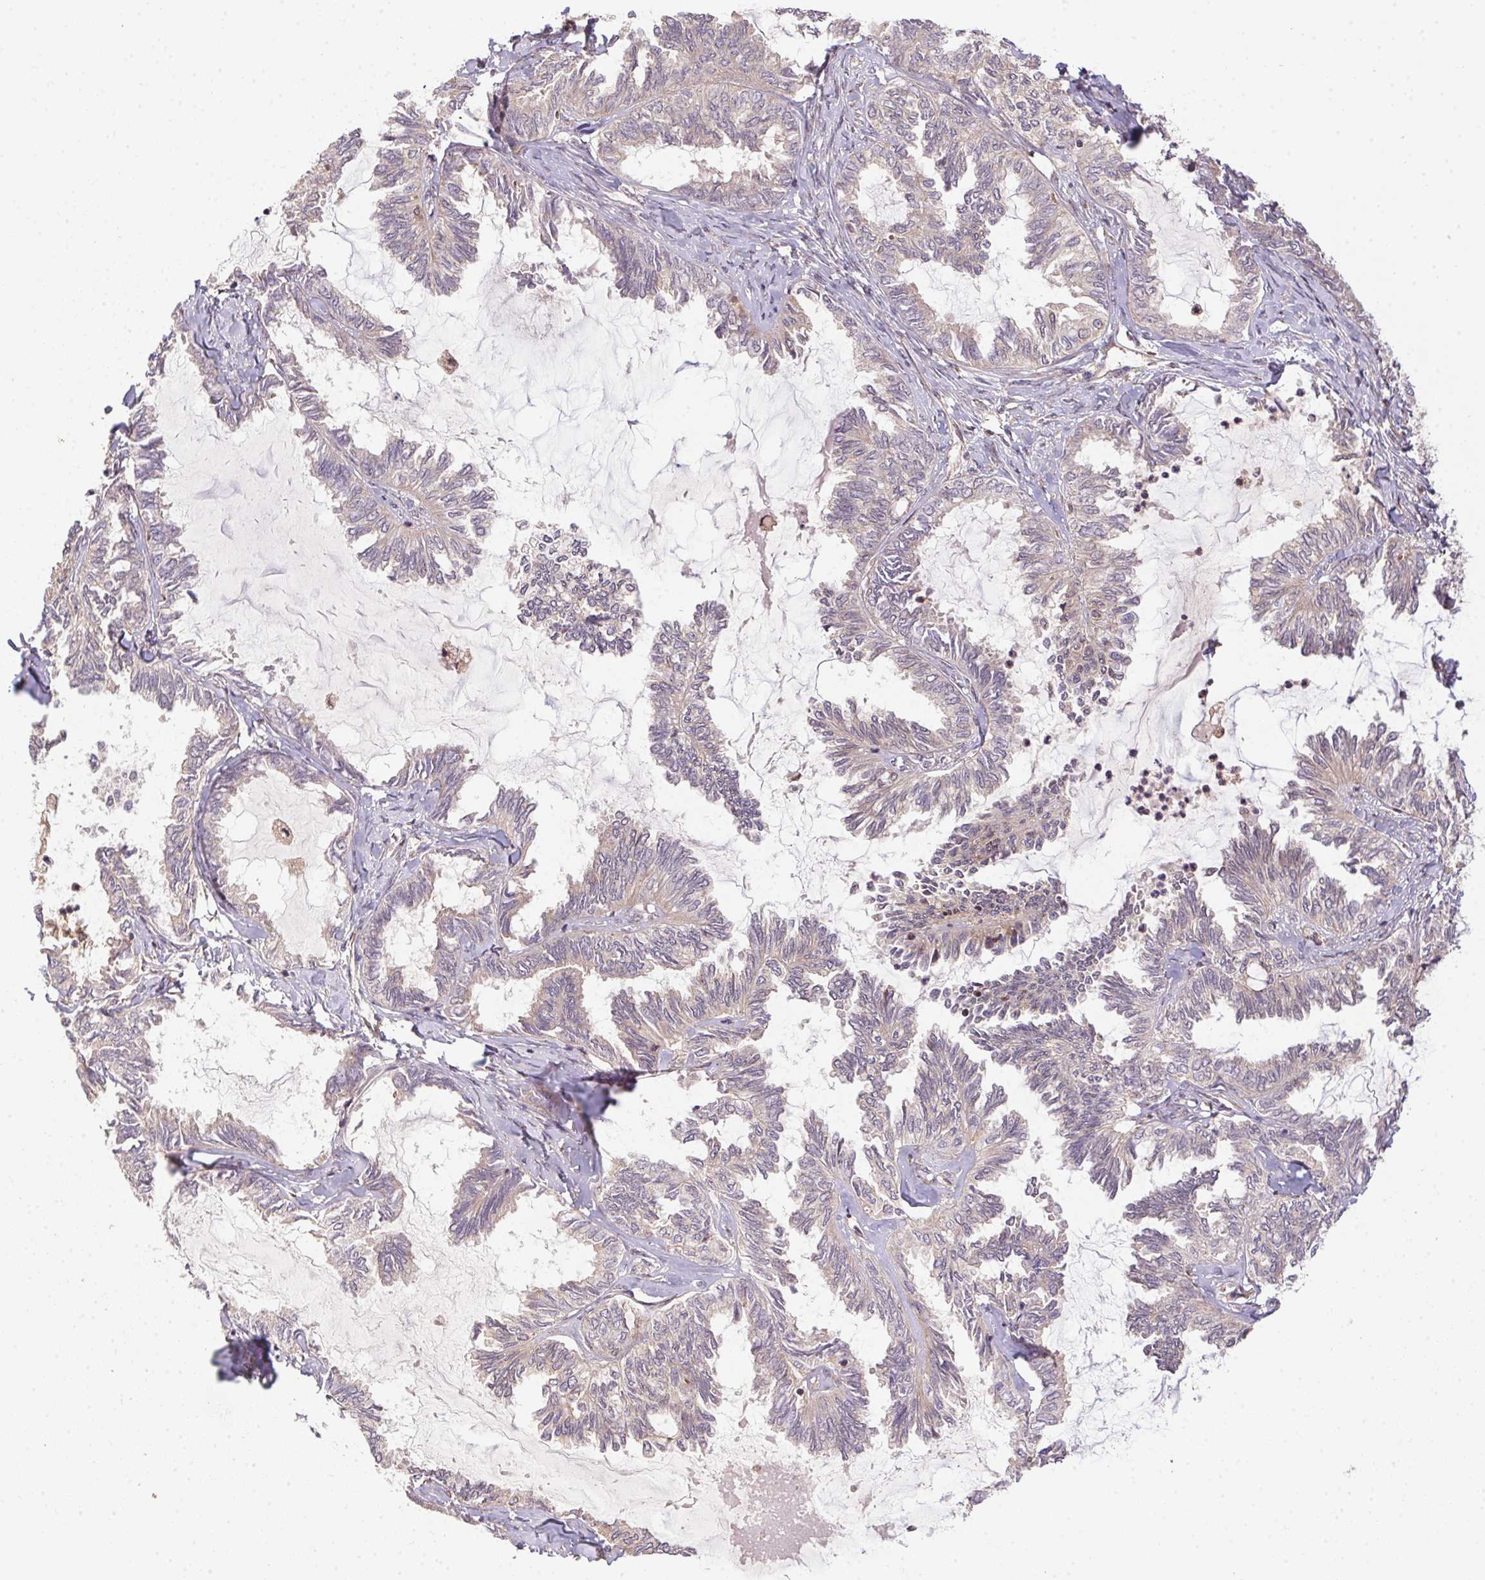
{"staining": {"intensity": "moderate", "quantity": "25%-75%", "location": "cytoplasmic/membranous"}, "tissue": "colorectal cancer", "cell_type": "Tumor cells", "image_type": "cancer", "snomed": [{"axis": "morphology", "description": "Adenocarcinoma, NOS"}, {"axis": "topography", "description": "Colon"}], "caption": "The micrograph reveals staining of colorectal cancer (adenocarcinoma), revealing moderate cytoplasmic/membranous protein positivity (brown color) within tumor cells. Nuclei are stained in blue.", "gene": "MEX3D", "patient": {"sex": "female", "age": 78}}